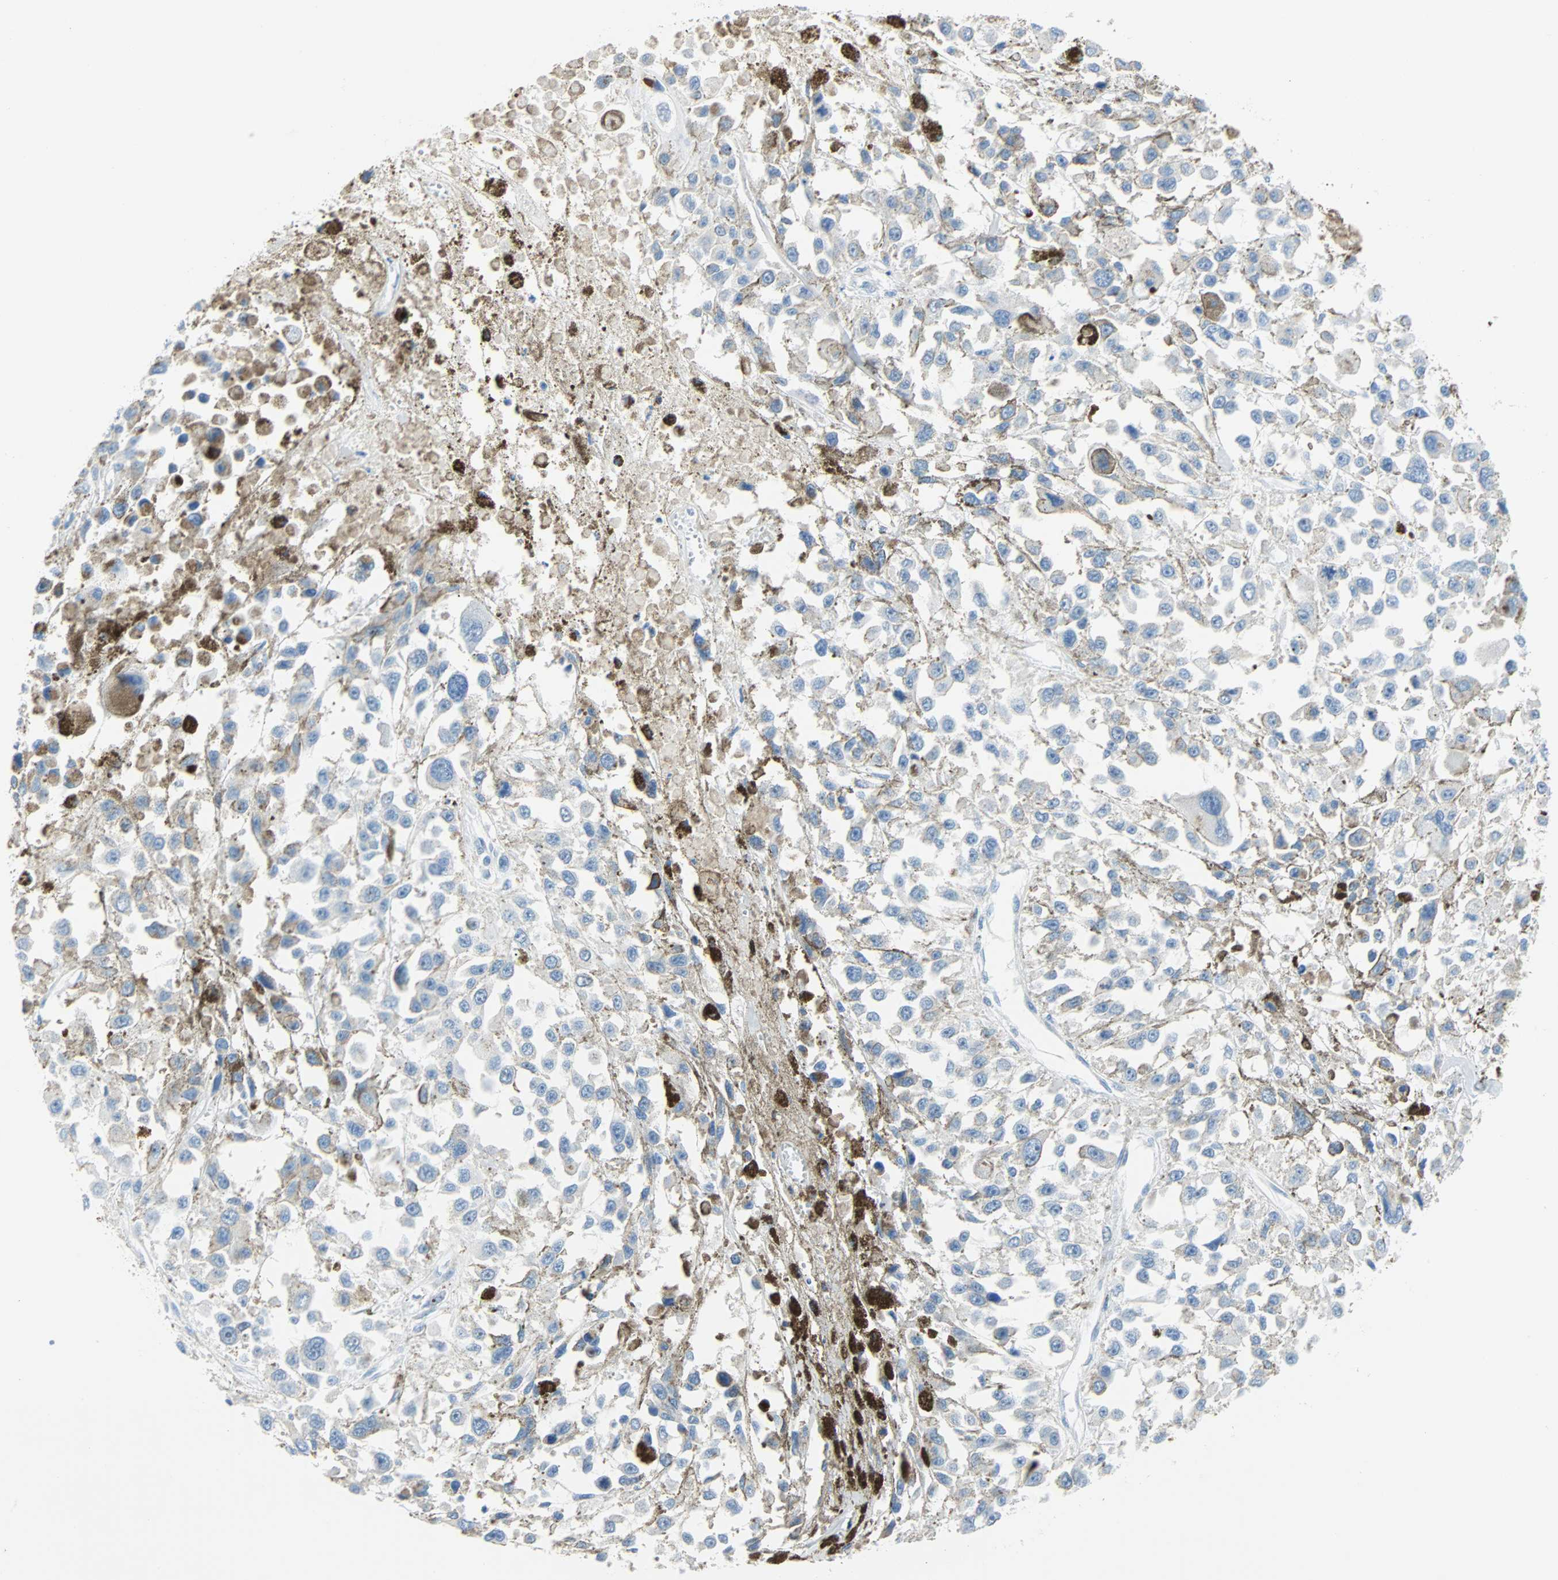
{"staining": {"intensity": "negative", "quantity": "none", "location": "none"}, "tissue": "melanoma", "cell_type": "Tumor cells", "image_type": "cancer", "snomed": [{"axis": "morphology", "description": "Malignant melanoma, Metastatic site"}, {"axis": "topography", "description": "Lymph node"}], "caption": "Immunohistochemical staining of human melanoma shows no significant expression in tumor cells.", "gene": "PDPN", "patient": {"sex": "male", "age": 59}}